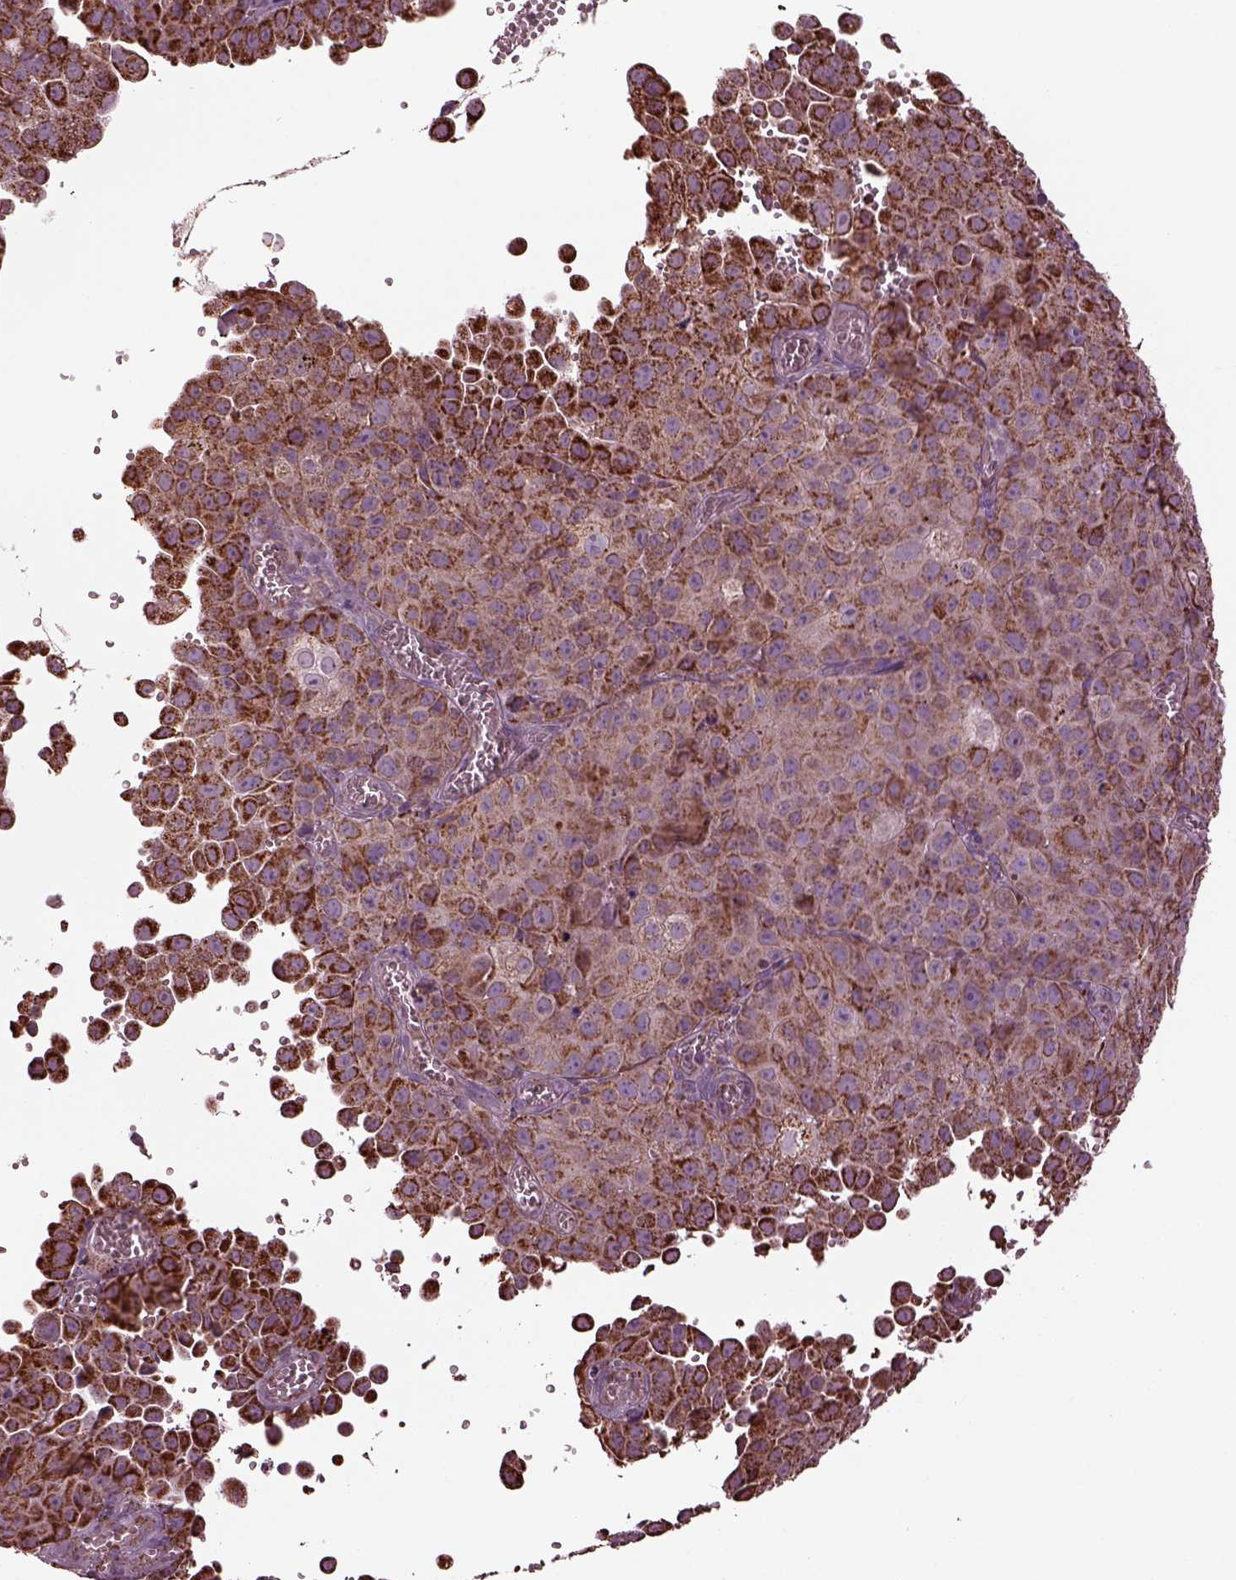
{"staining": {"intensity": "moderate", "quantity": "25%-75%", "location": "cytoplasmic/membranous"}, "tissue": "cervical cancer", "cell_type": "Tumor cells", "image_type": "cancer", "snomed": [{"axis": "morphology", "description": "Squamous cell carcinoma, NOS"}, {"axis": "topography", "description": "Cervix"}], "caption": "Tumor cells display medium levels of moderate cytoplasmic/membranous expression in approximately 25%-75% of cells in human cervical squamous cell carcinoma.", "gene": "TMEM254", "patient": {"sex": "female", "age": 55}}